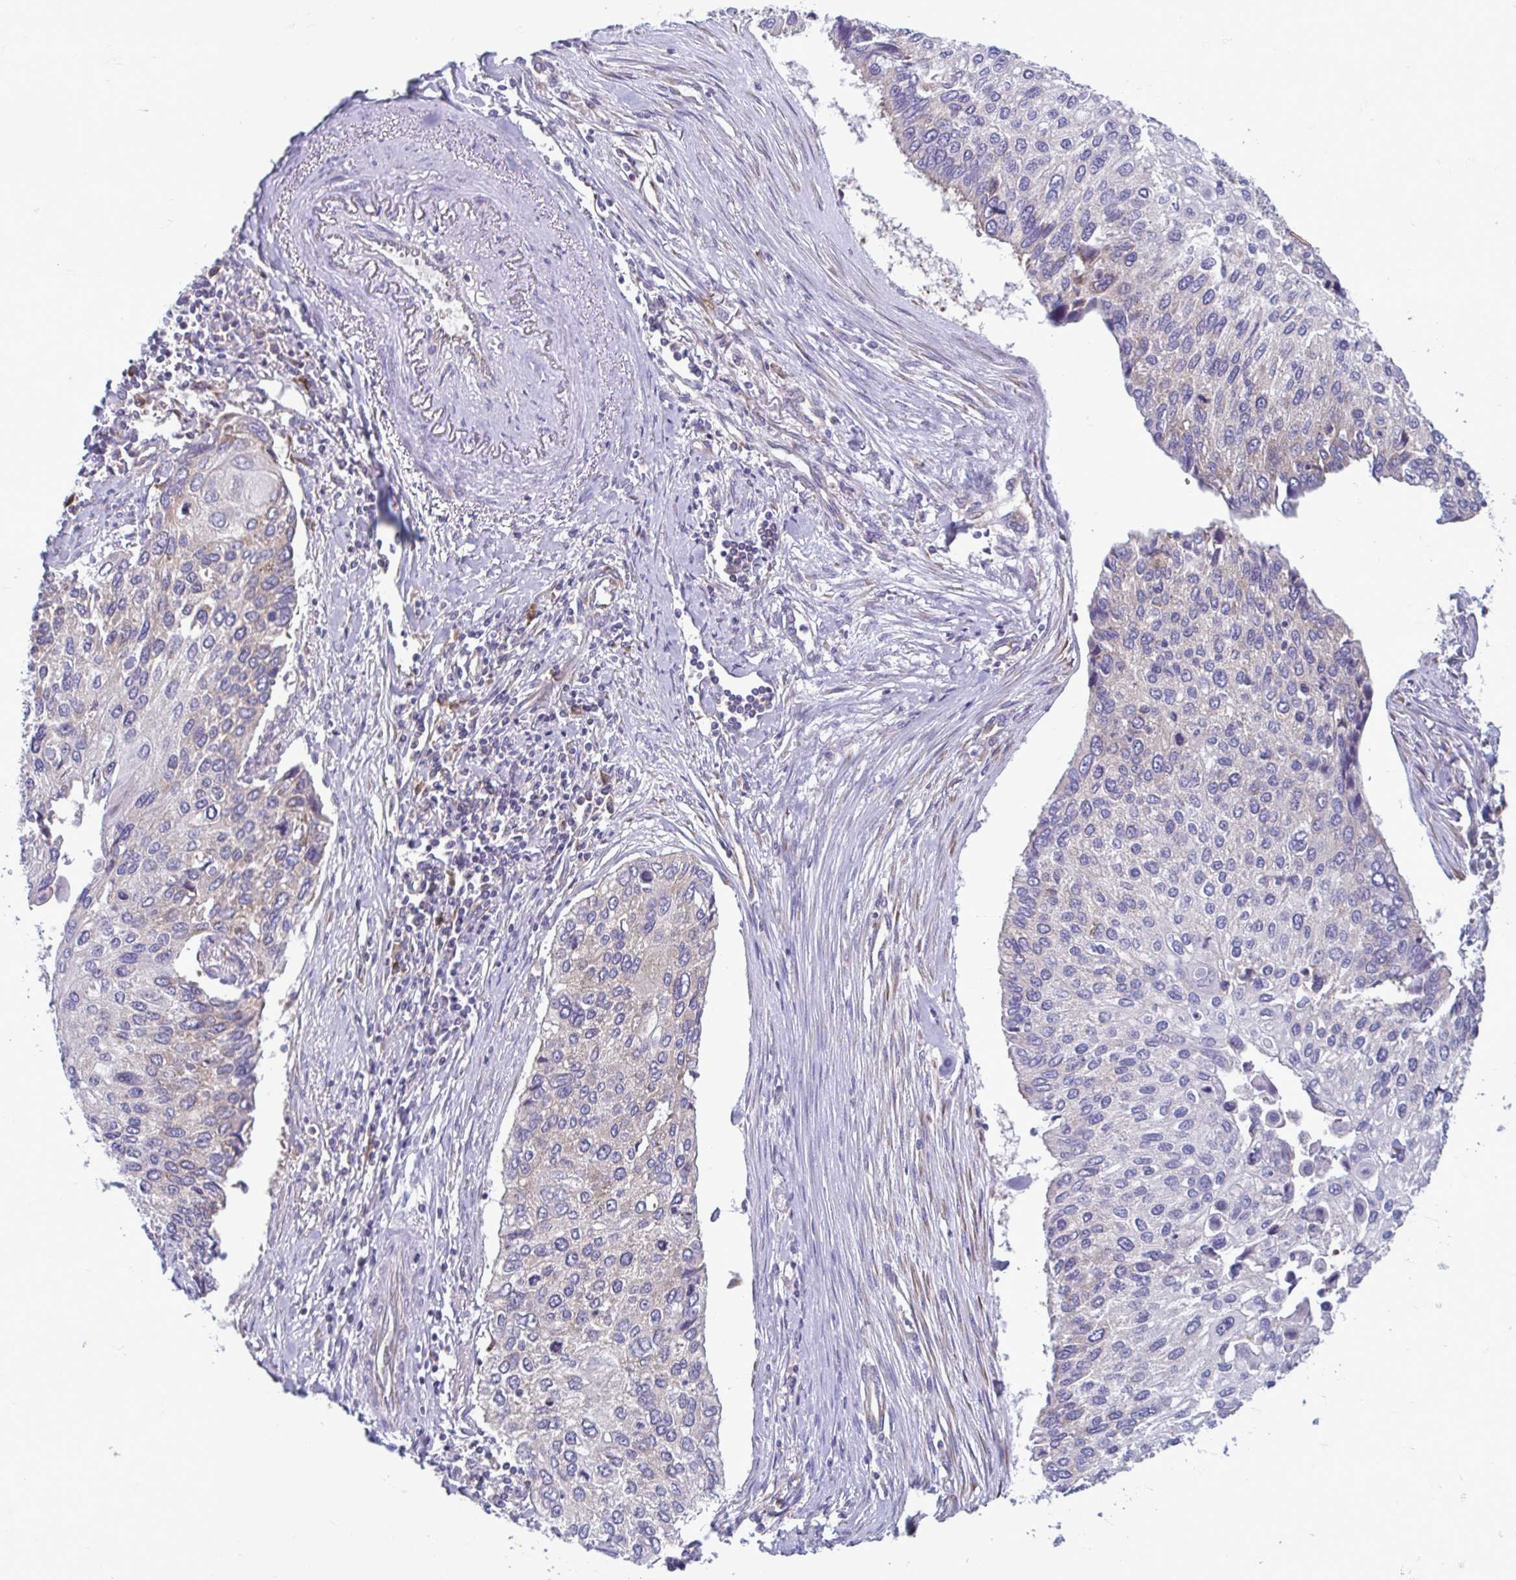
{"staining": {"intensity": "weak", "quantity": "<25%", "location": "cytoplasmic/membranous"}, "tissue": "lung cancer", "cell_type": "Tumor cells", "image_type": "cancer", "snomed": [{"axis": "morphology", "description": "Squamous cell carcinoma, NOS"}, {"axis": "morphology", "description": "Squamous cell carcinoma, metastatic, NOS"}, {"axis": "topography", "description": "Lung"}], "caption": "Image shows no significant protein staining in tumor cells of lung metastatic squamous cell carcinoma.", "gene": "RPS16", "patient": {"sex": "male", "age": 63}}